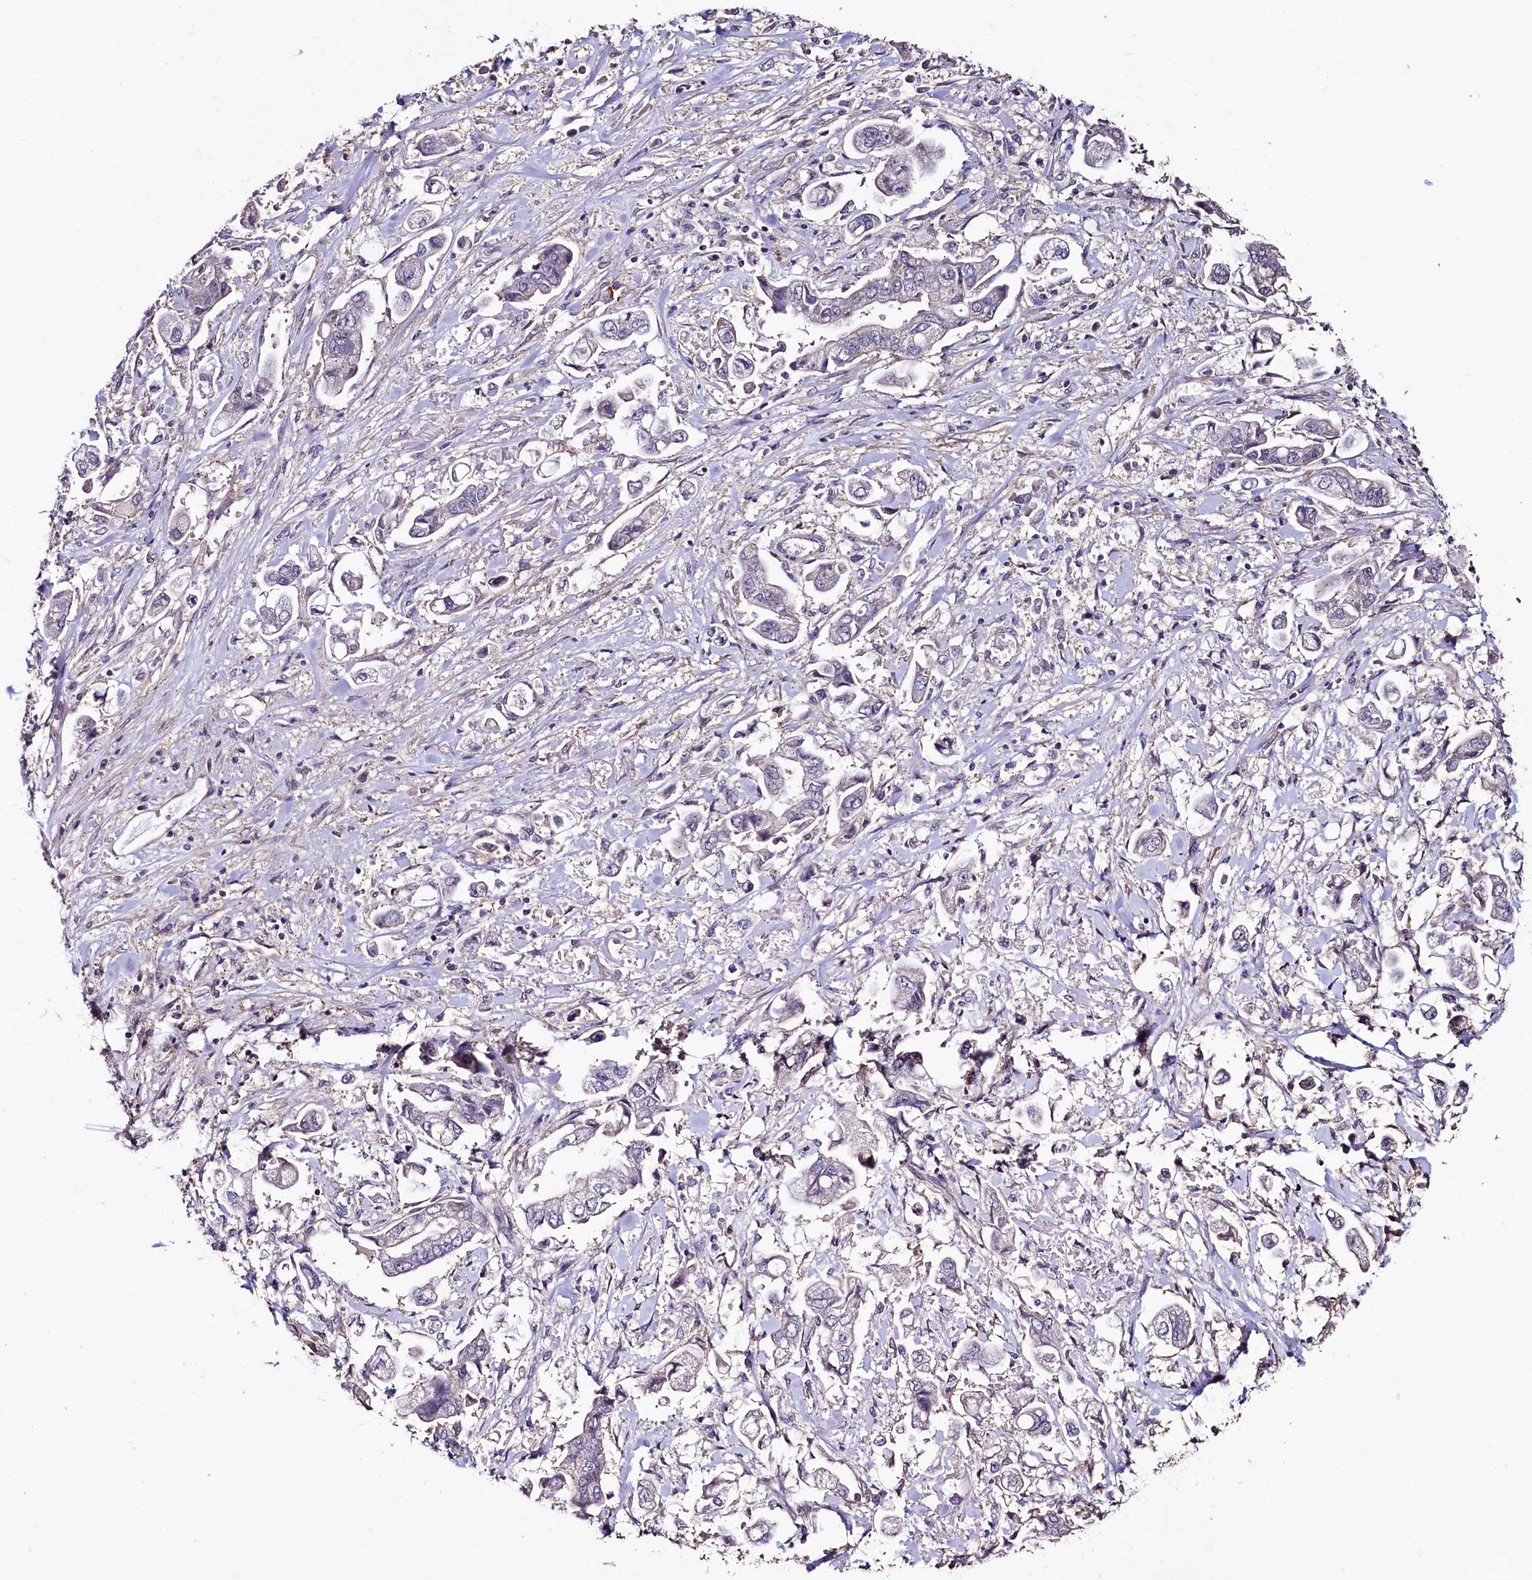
{"staining": {"intensity": "negative", "quantity": "none", "location": "none"}, "tissue": "stomach cancer", "cell_type": "Tumor cells", "image_type": "cancer", "snomed": [{"axis": "morphology", "description": "Adenocarcinoma, NOS"}, {"axis": "topography", "description": "Stomach"}], "caption": "The IHC histopathology image has no significant expression in tumor cells of stomach adenocarcinoma tissue.", "gene": "PALM", "patient": {"sex": "male", "age": 62}}